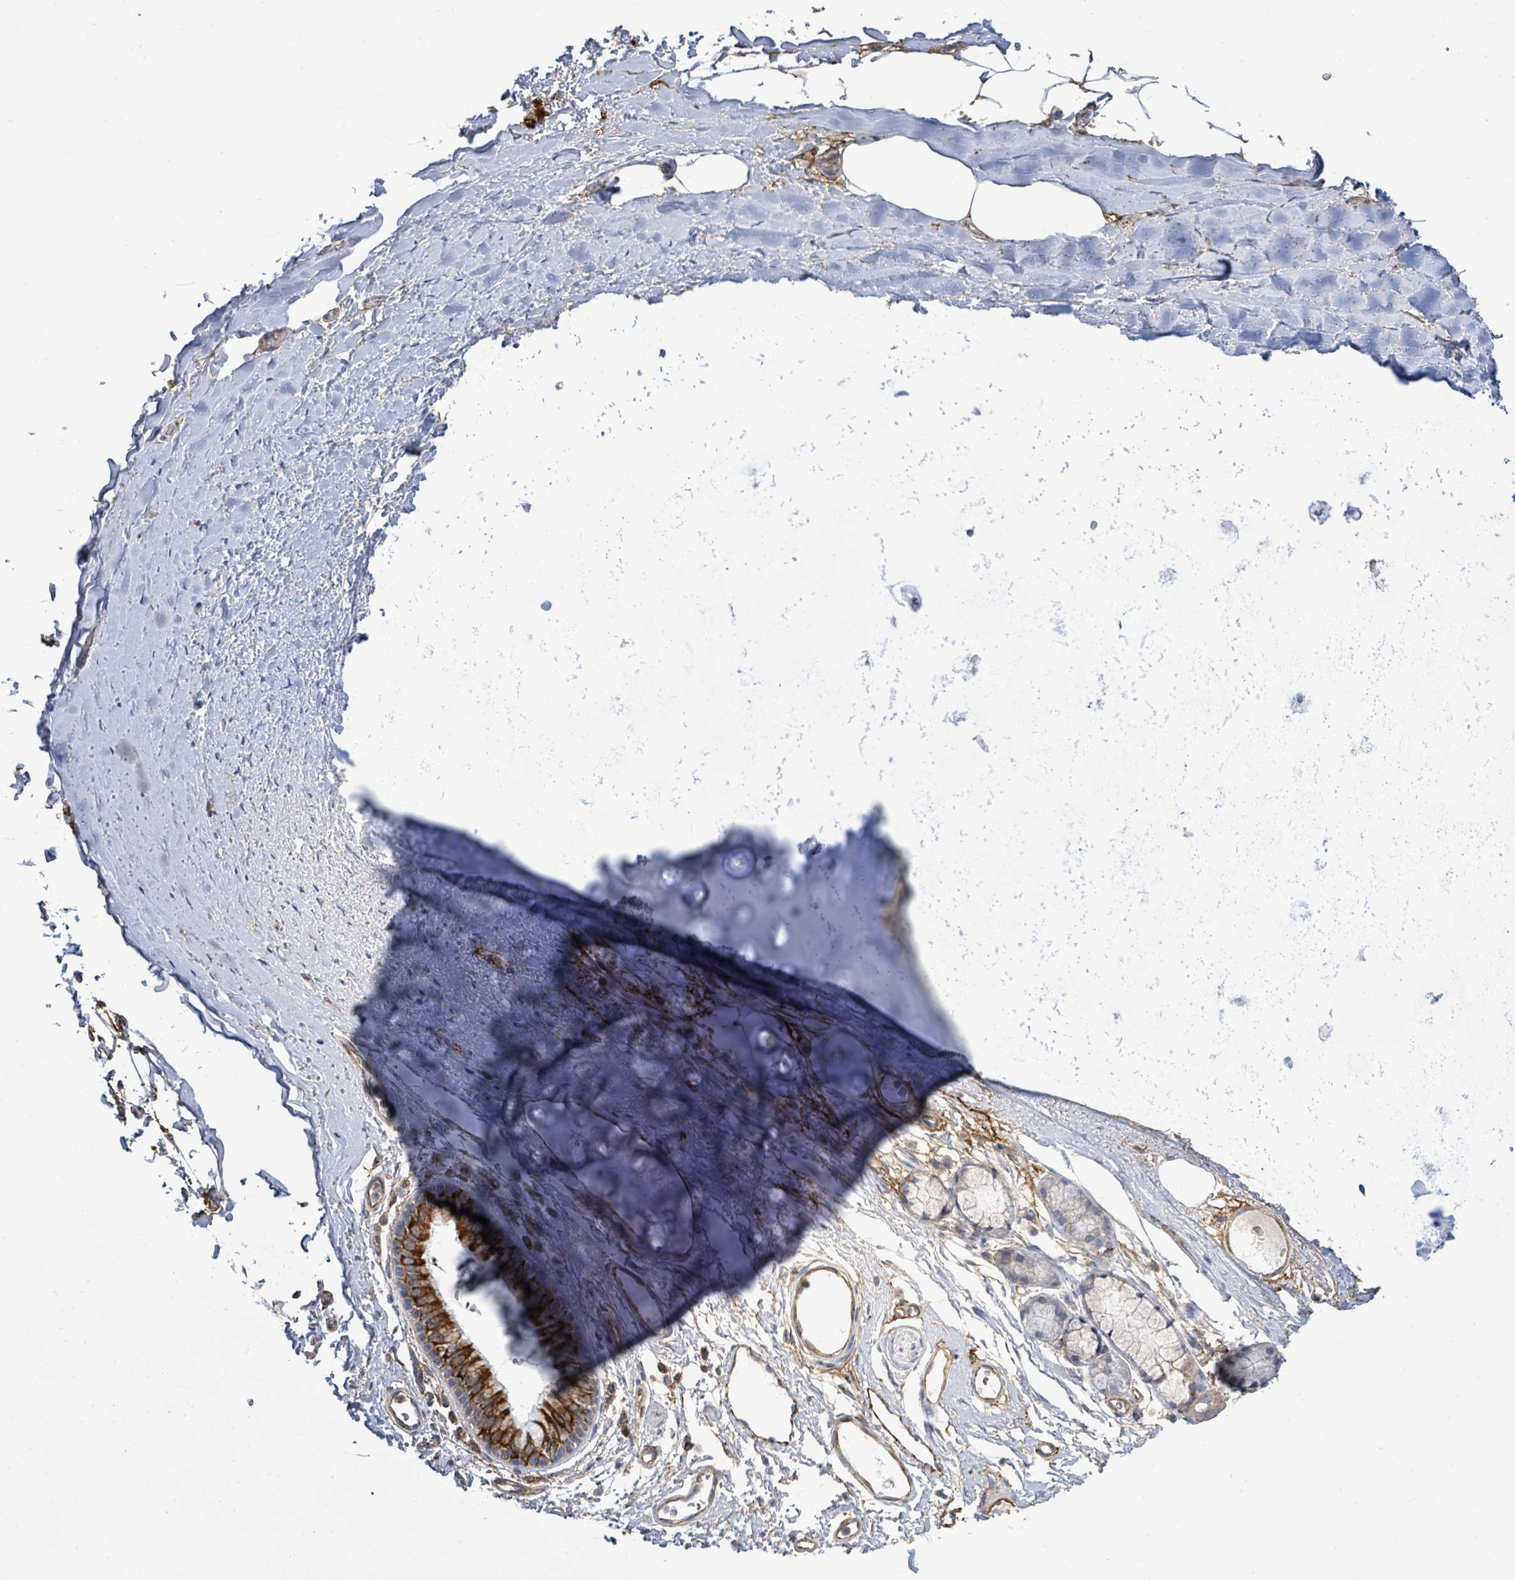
{"staining": {"intensity": "negative", "quantity": "none", "location": "none"}, "tissue": "adipose tissue", "cell_type": "Adipocytes", "image_type": "normal", "snomed": [{"axis": "morphology", "description": "Normal tissue, NOS"}, {"axis": "topography", "description": "Cartilage tissue"}, {"axis": "topography", "description": "Bronchus"}], "caption": "Micrograph shows no protein positivity in adipocytes of normal adipose tissue.", "gene": "EGFL7", "patient": {"sex": "female", "age": 72}}